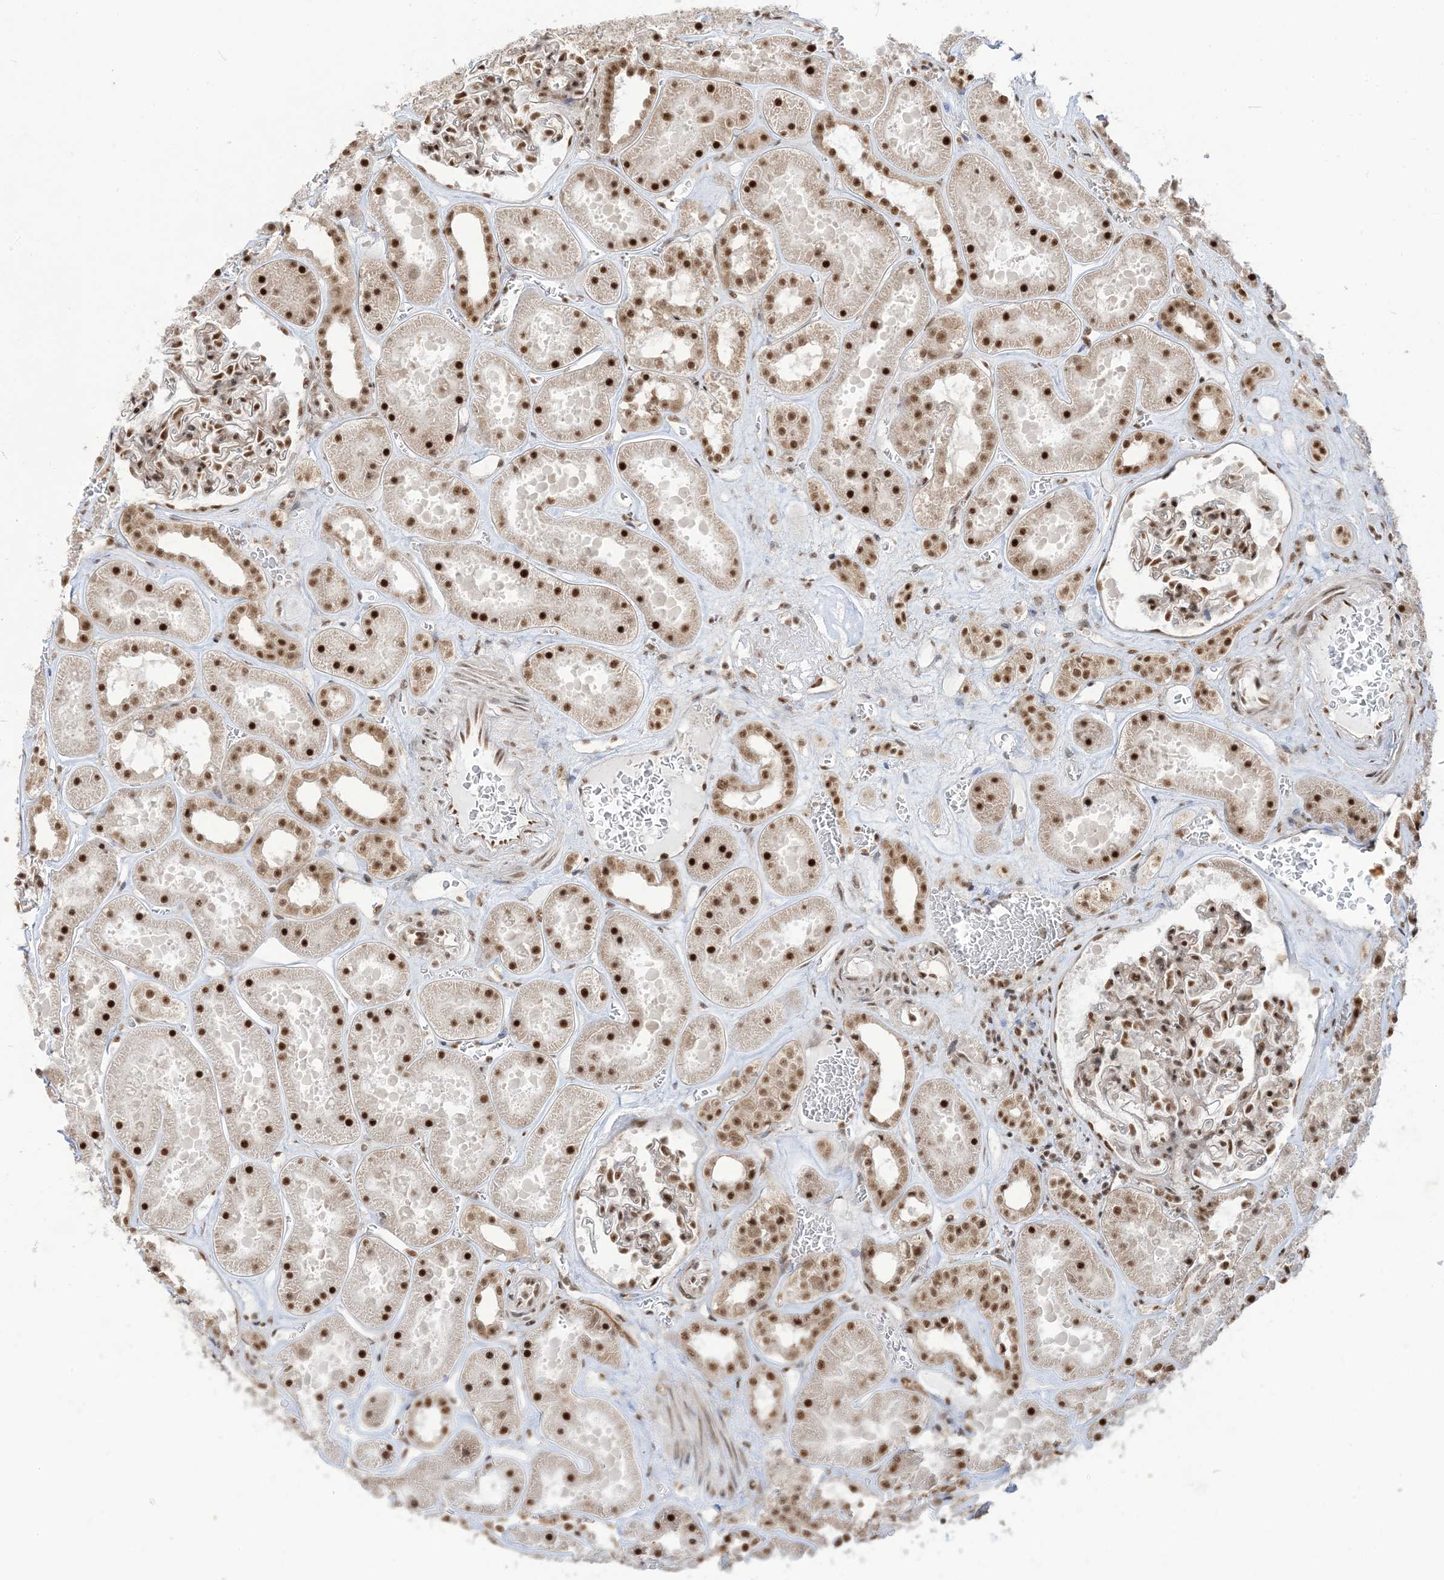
{"staining": {"intensity": "strong", "quantity": ">75%", "location": "nuclear"}, "tissue": "kidney", "cell_type": "Cells in glomeruli", "image_type": "normal", "snomed": [{"axis": "morphology", "description": "Normal tissue, NOS"}, {"axis": "topography", "description": "Kidney"}], "caption": "High-magnification brightfield microscopy of unremarkable kidney stained with DAB (brown) and counterstained with hematoxylin (blue). cells in glomeruli exhibit strong nuclear expression is appreciated in approximately>75% of cells.", "gene": "ARGLU1", "patient": {"sex": "female", "age": 41}}